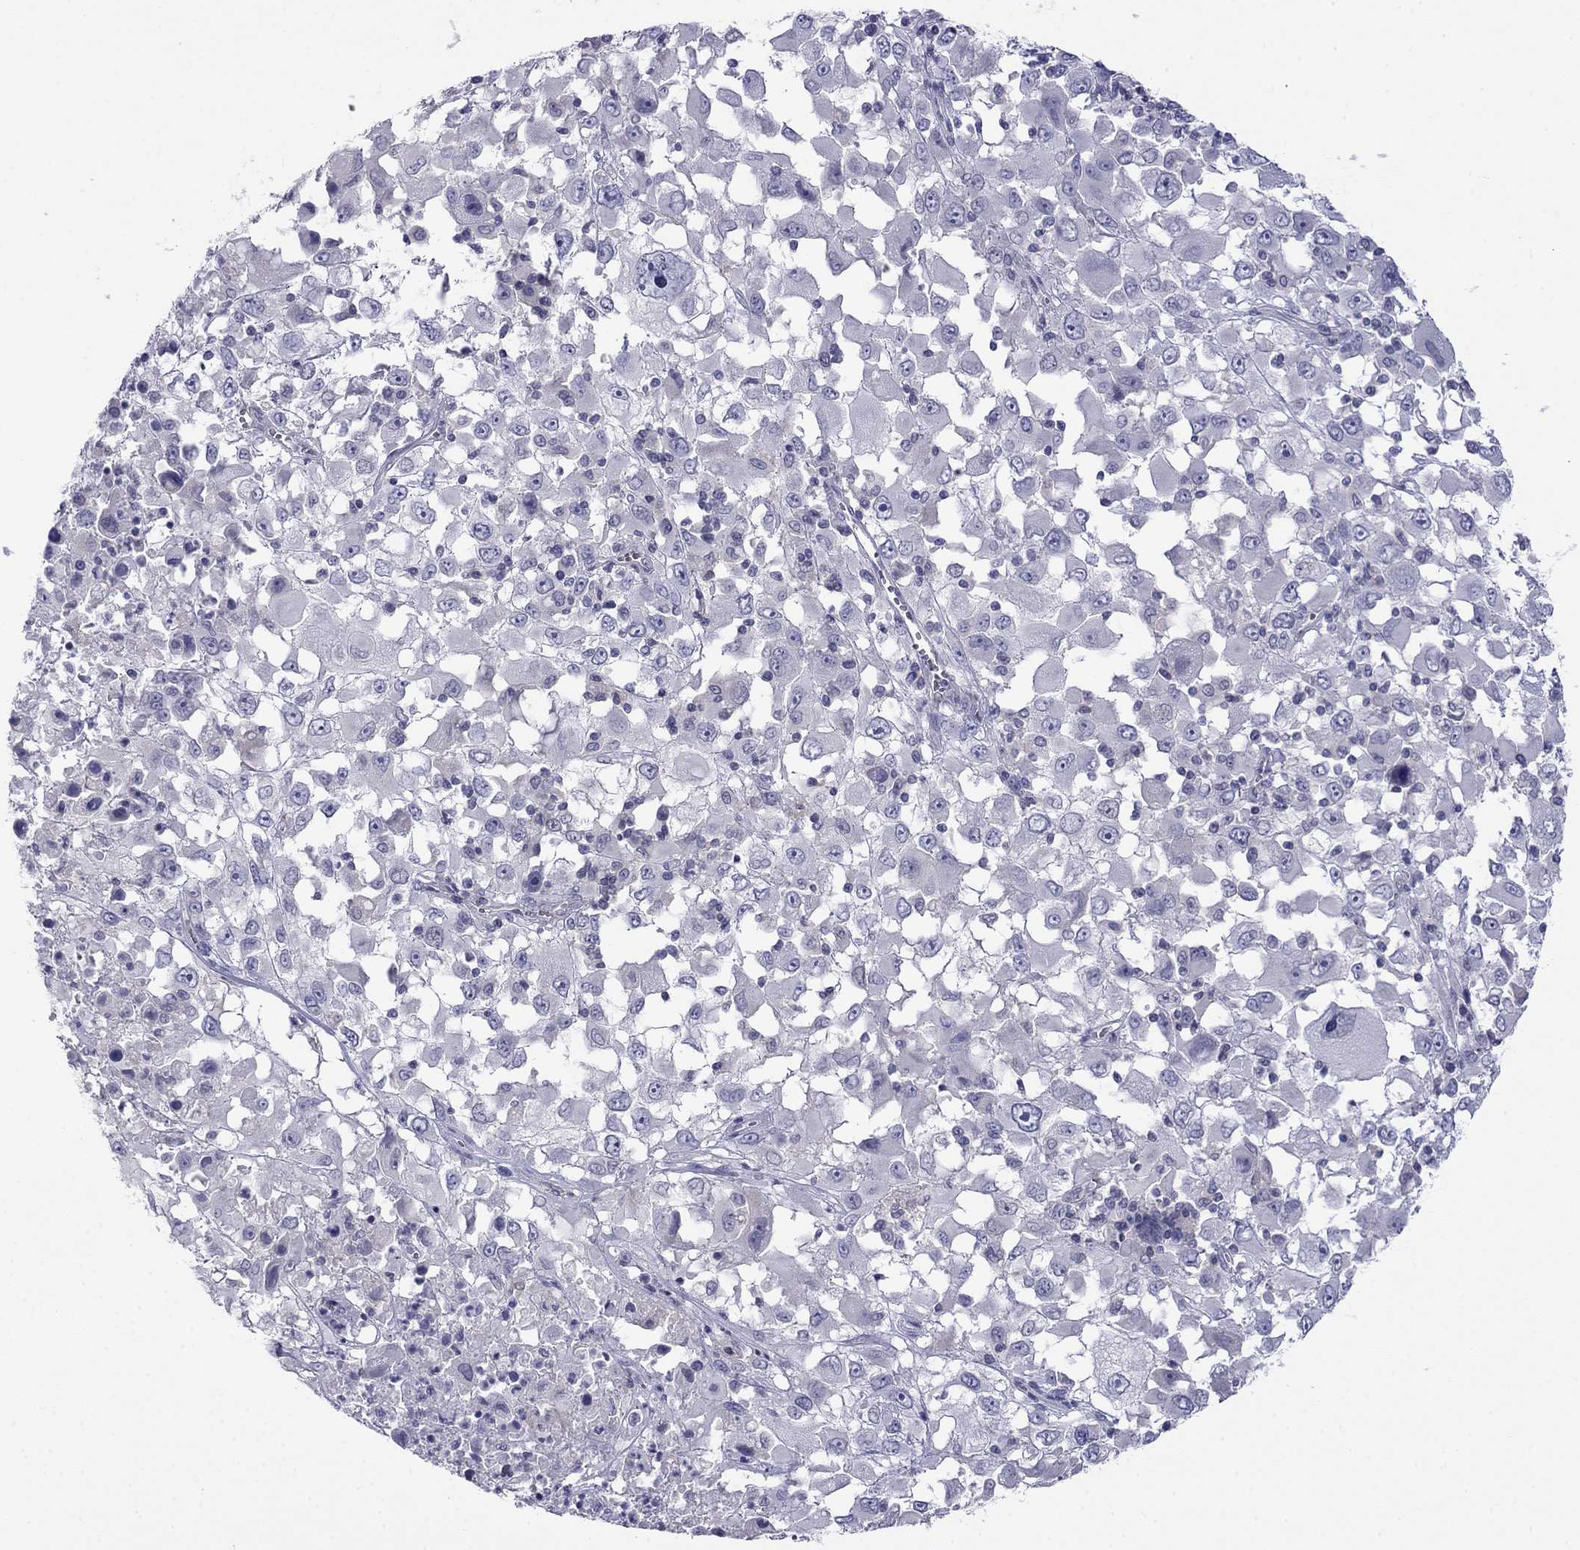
{"staining": {"intensity": "negative", "quantity": "none", "location": "none"}, "tissue": "melanoma", "cell_type": "Tumor cells", "image_type": "cancer", "snomed": [{"axis": "morphology", "description": "Malignant melanoma, Metastatic site"}, {"axis": "topography", "description": "Soft tissue"}], "caption": "Image shows no protein positivity in tumor cells of malignant melanoma (metastatic site) tissue.", "gene": "PRR18", "patient": {"sex": "male", "age": 50}}